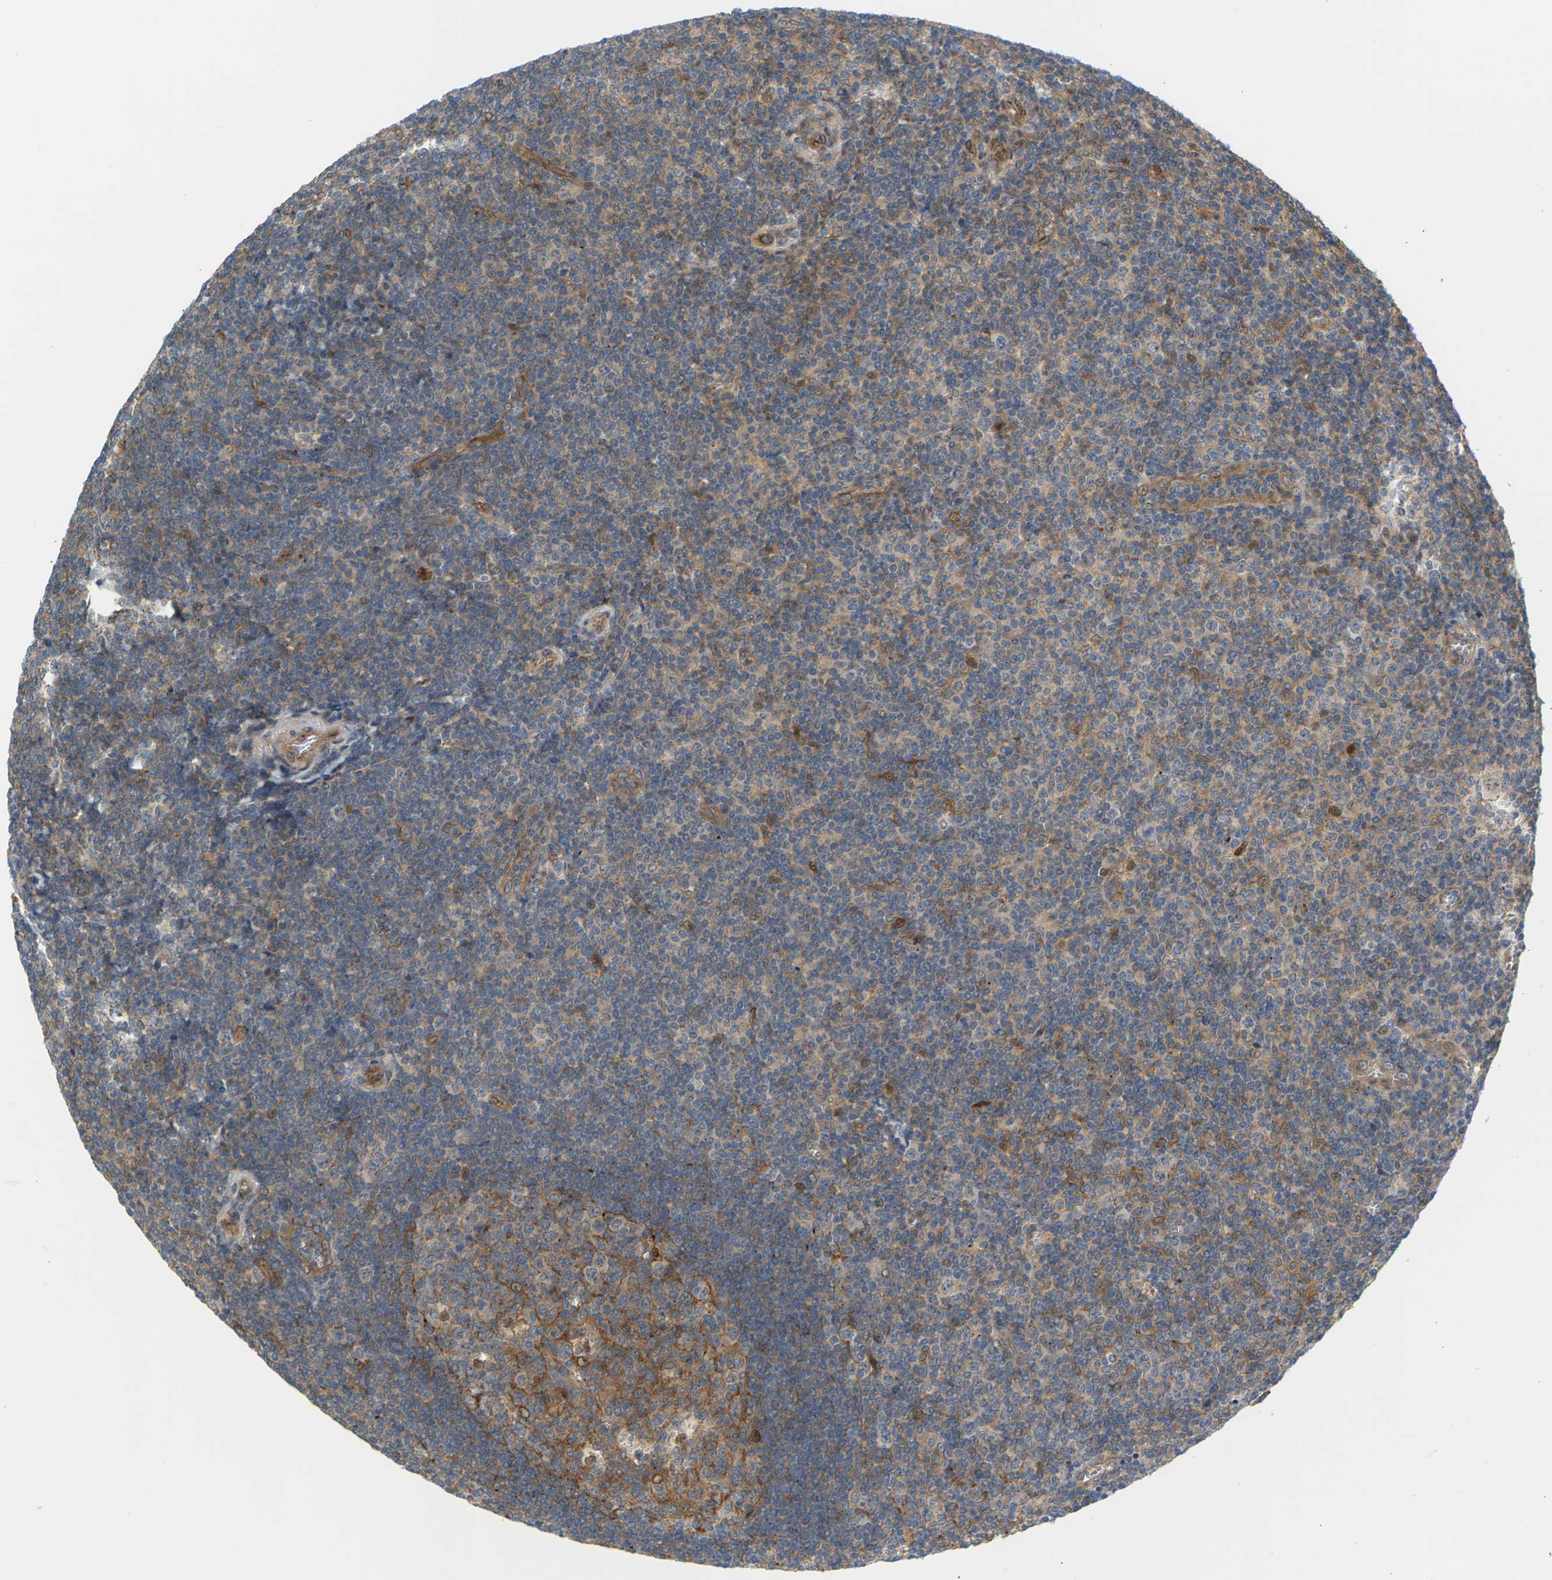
{"staining": {"intensity": "moderate", "quantity": ">75%", "location": "cytoplasmic/membranous"}, "tissue": "tonsil", "cell_type": "Germinal center cells", "image_type": "normal", "snomed": [{"axis": "morphology", "description": "Normal tissue, NOS"}, {"axis": "topography", "description": "Tonsil"}], "caption": "This photomicrograph exhibits benign tonsil stained with immunohistochemistry (IHC) to label a protein in brown. The cytoplasmic/membranous of germinal center cells show moderate positivity for the protein. Nuclei are counter-stained blue.", "gene": "KRTAP27", "patient": {"sex": "male", "age": 37}}